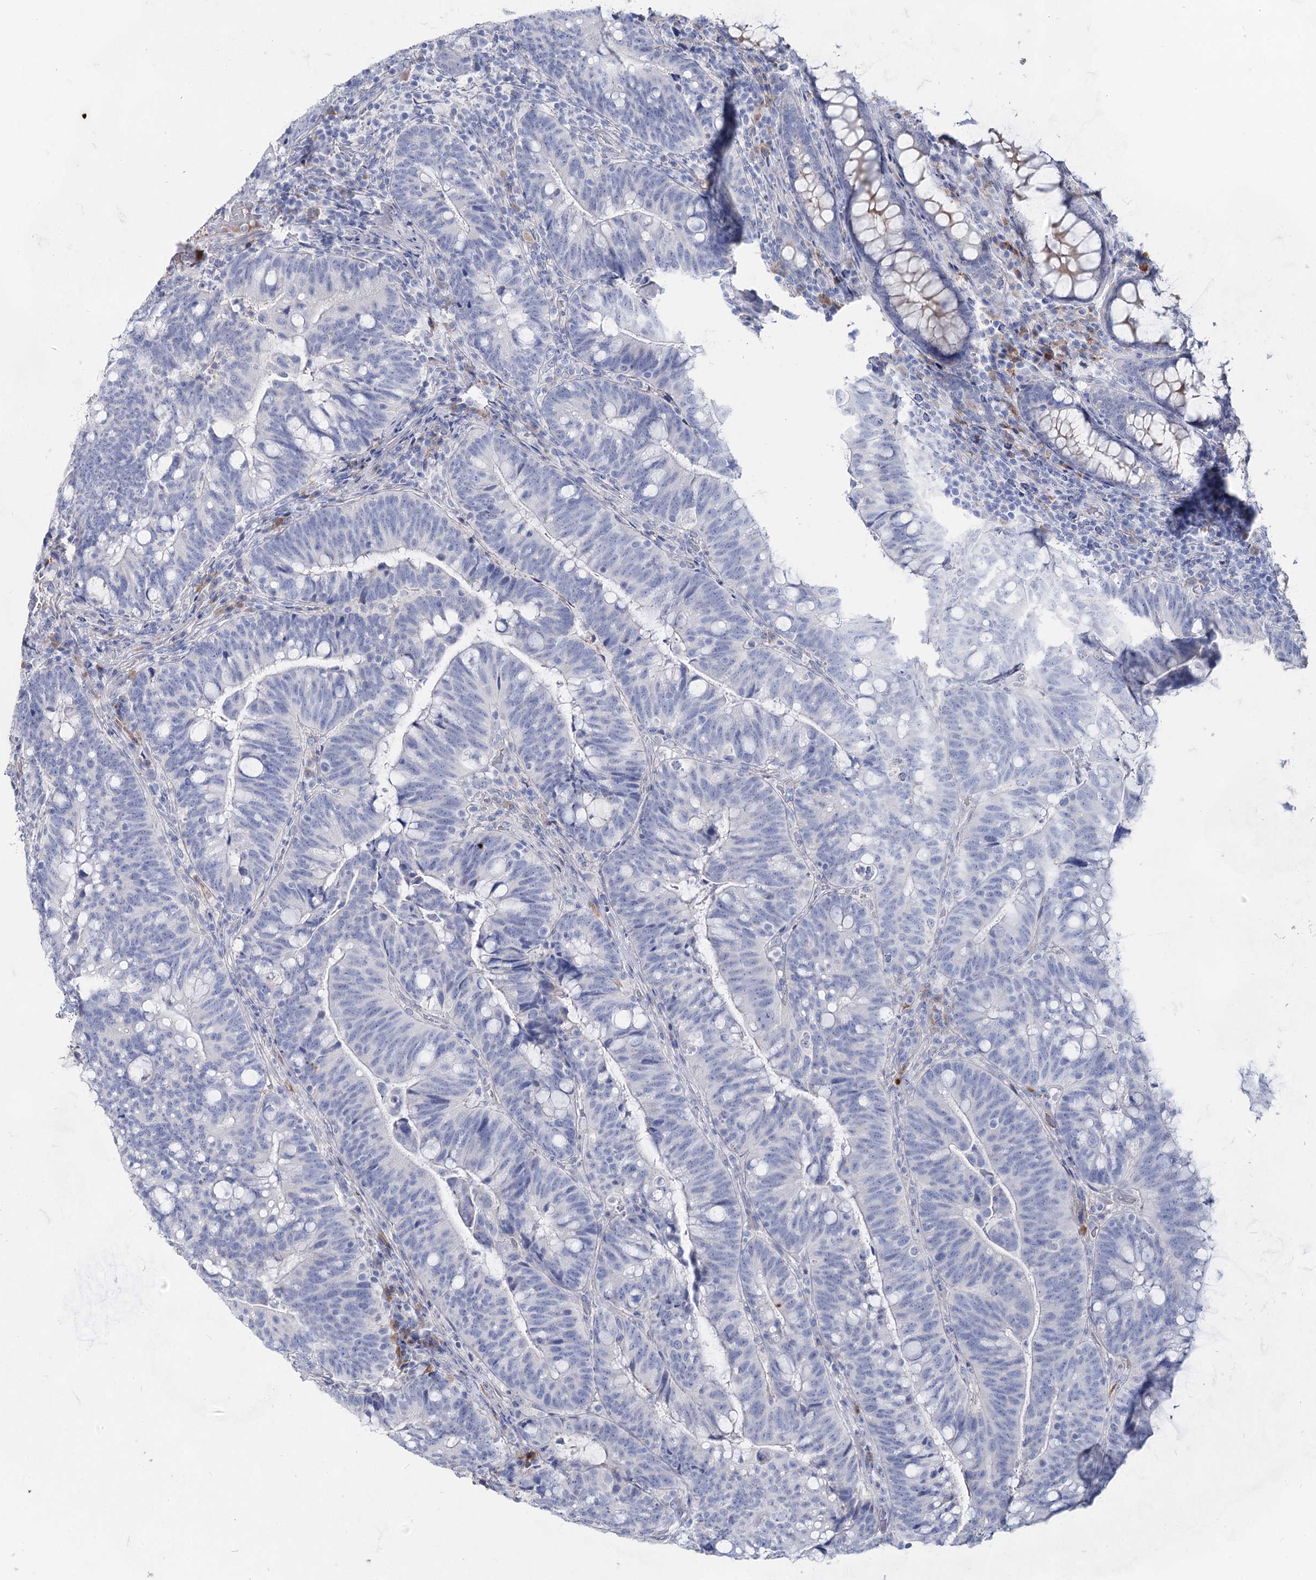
{"staining": {"intensity": "negative", "quantity": "none", "location": "none"}, "tissue": "colorectal cancer", "cell_type": "Tumor cells", "image_type": "cancer", "snomed": [{"axis": "morphology", "description": "Normal tissue, NOS"}, {"axis": "morphology", "description": "Adenocarcinoma, NOS"}, {"axis": "topography", "description": "Colon"}], "caption": "This is a histopathology image of IHC staining of colorectal cancer (adenocarcinoma), which shows no staining in tumor cells. (DAB (3,3'-diaminobenzidine) IHC visualized using brightfield microscopy, high magnification).", "gene": "ACRV1", "patient": {"sex": "female", "age": 66}}